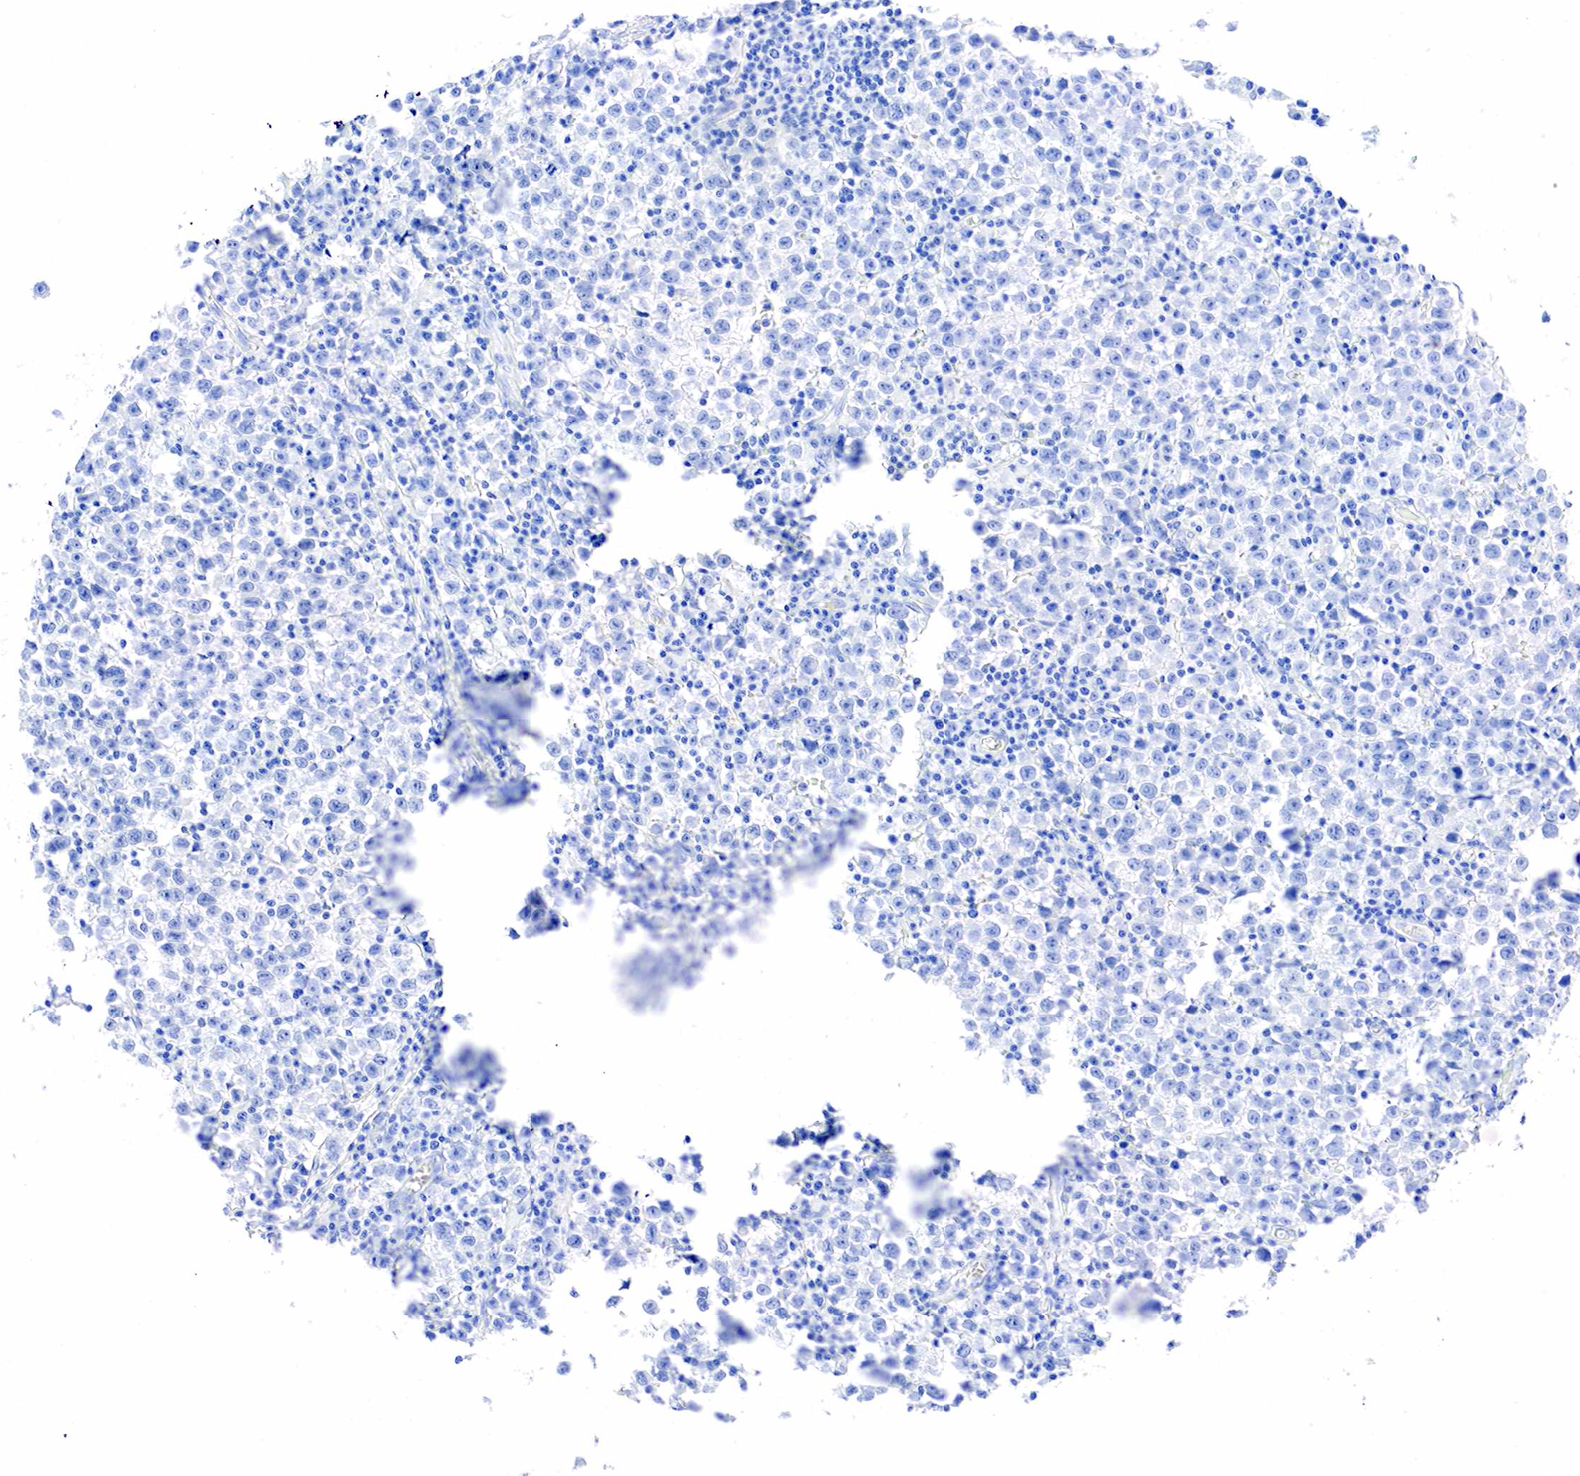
{"staining": {"intensity": "negative", "quantity": "none", "location": "none"}, "tissue": "testis cancer", "cell_type": "Tumor cells", "image_type": "cancer", "snomed": [{"axis": "morphology", "description": "Seminoma, NOS"}, {"axis": "topography", "description": "Testis"}], "caption": "This is an immunohistochemistry histopathology image of human seminoma (testis). There is no expression in tumor cells.", "gene": "KRT18", "patient": {"sex": "male", "age": 35}}